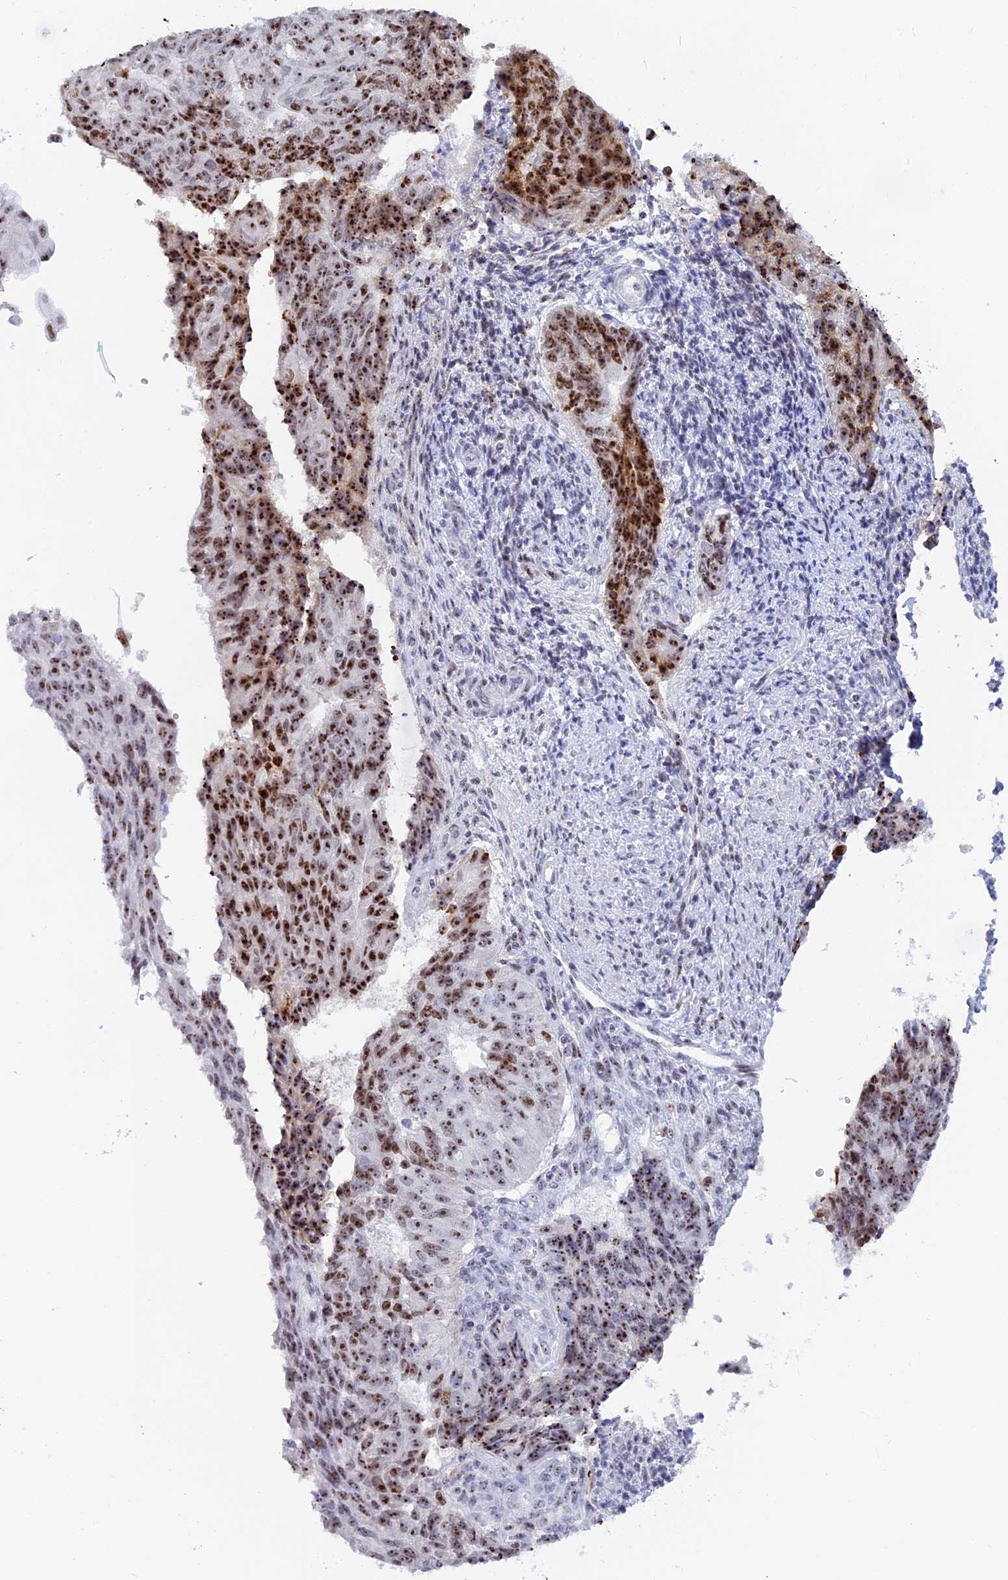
{"staining": {"intensity": "strong", "quantity": ">75%", "location": "nuclear"}, "tissue": "endometrial cancer", "cell_type": "Tumor cells", "image_type": "cancer", "snomed": [{"axis": "morphology", "description": "Adenocarcinoma, NOS"}, {"axis": "topography", "description": "Endometrium"}], "caption": "A brown stain labels strong nuclear expression of a protein in endometrial adenocarcinoma tumor cells.", "gene": "RSL1D1", "patient": {"sex": "female", "age": 32}}